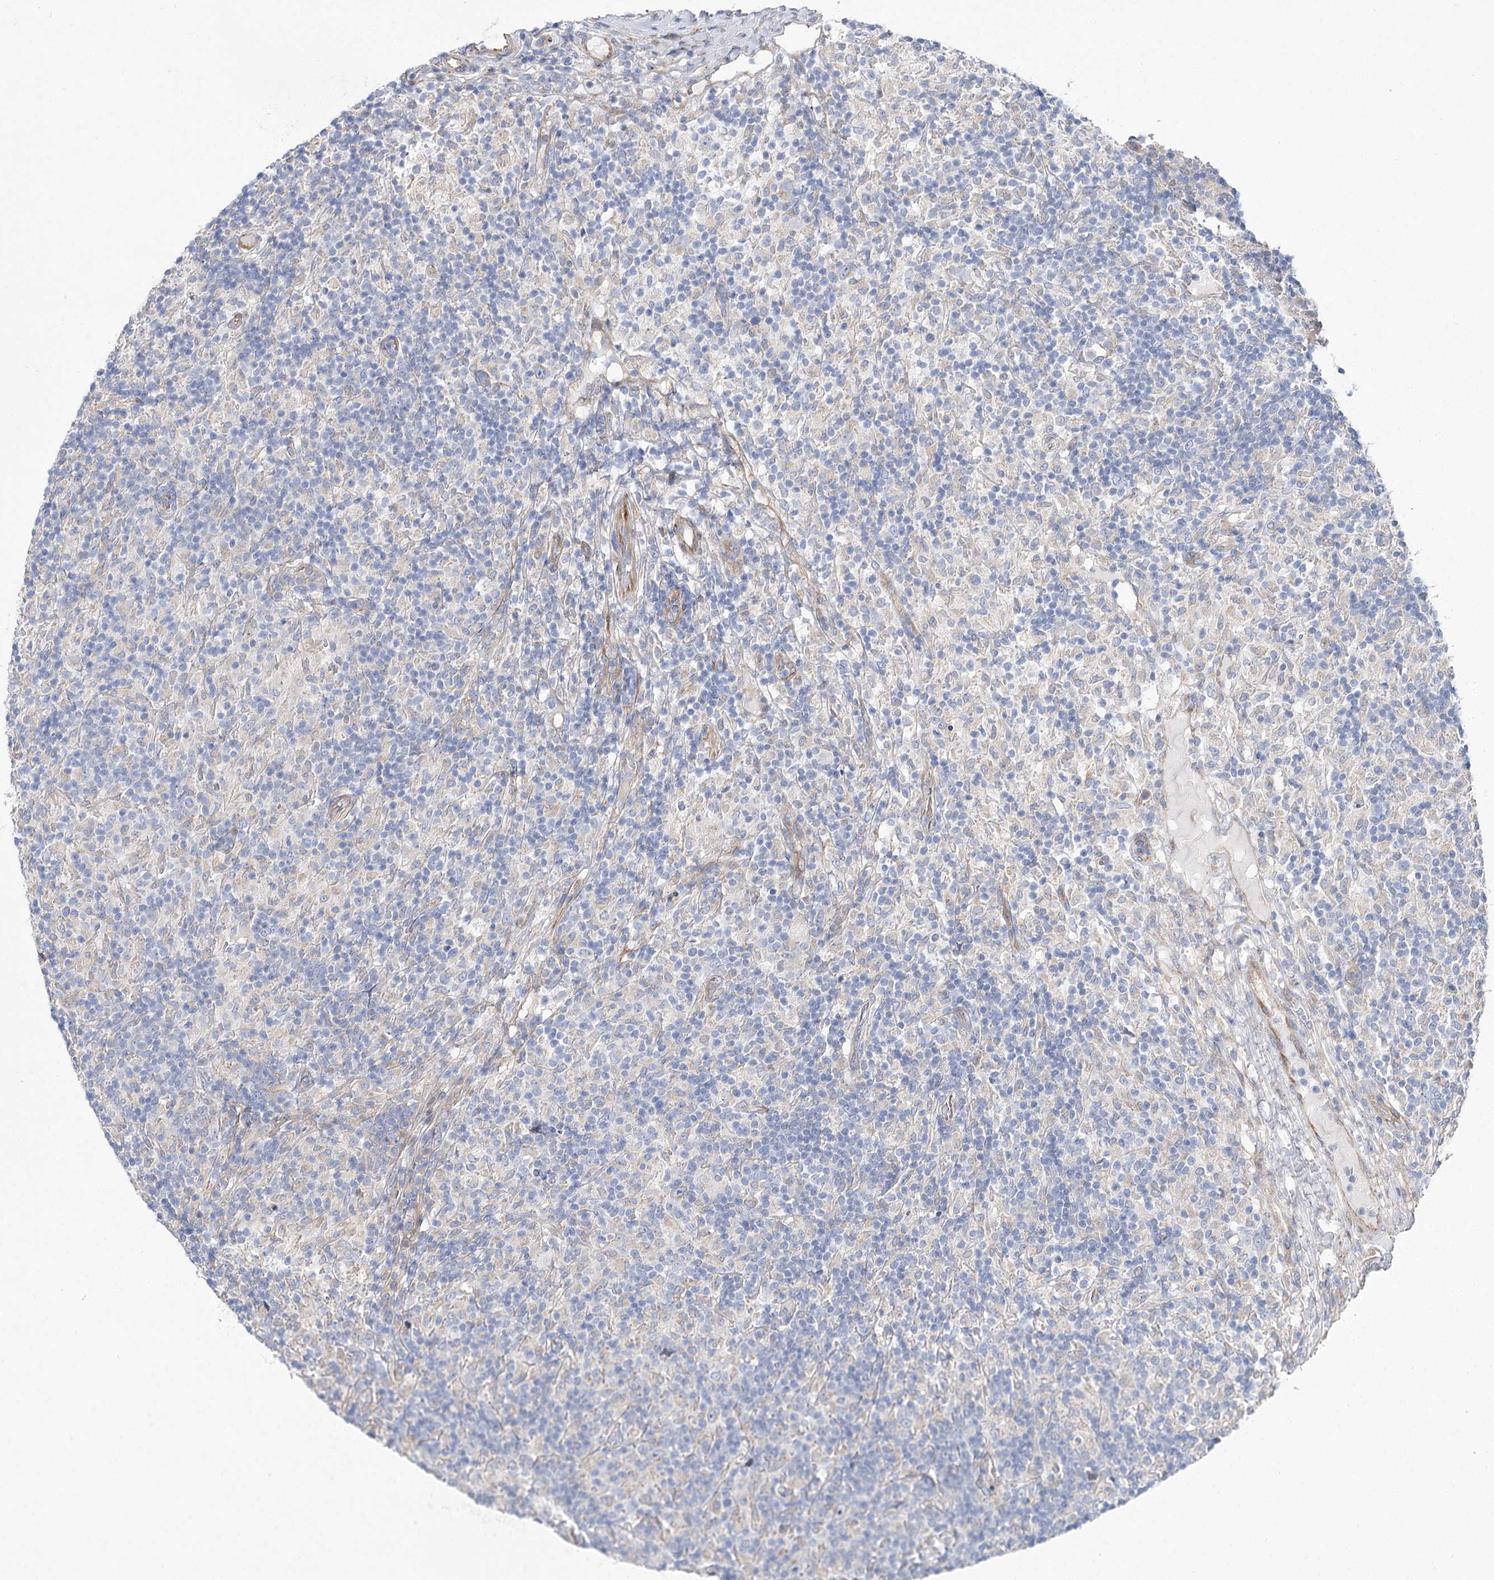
{"staining": {"intensity": "negative", "quantity": "none", "location": "none"}, "tissue": "lymphoma", "cell_type": "Tumor cells", "image_type": "cancer", "snomed": [{"axis": "morphology", "description": "Hodgkin's disease, NOS"}, {"axis": "topography", "description": "Lymph node"}], "caption": "Histopathology image shows no significant protein positivity in tumor cells of lymphoma. The staining was performed using DAB (3,3'-diaminobenzidine) to visualize the protein expression in brown, while the nuclei were stained in blue with hematoxylin (Magnification: 20x).", "gene": "ARHGAP32", "patient": {"sex": "male", "age": 70}}